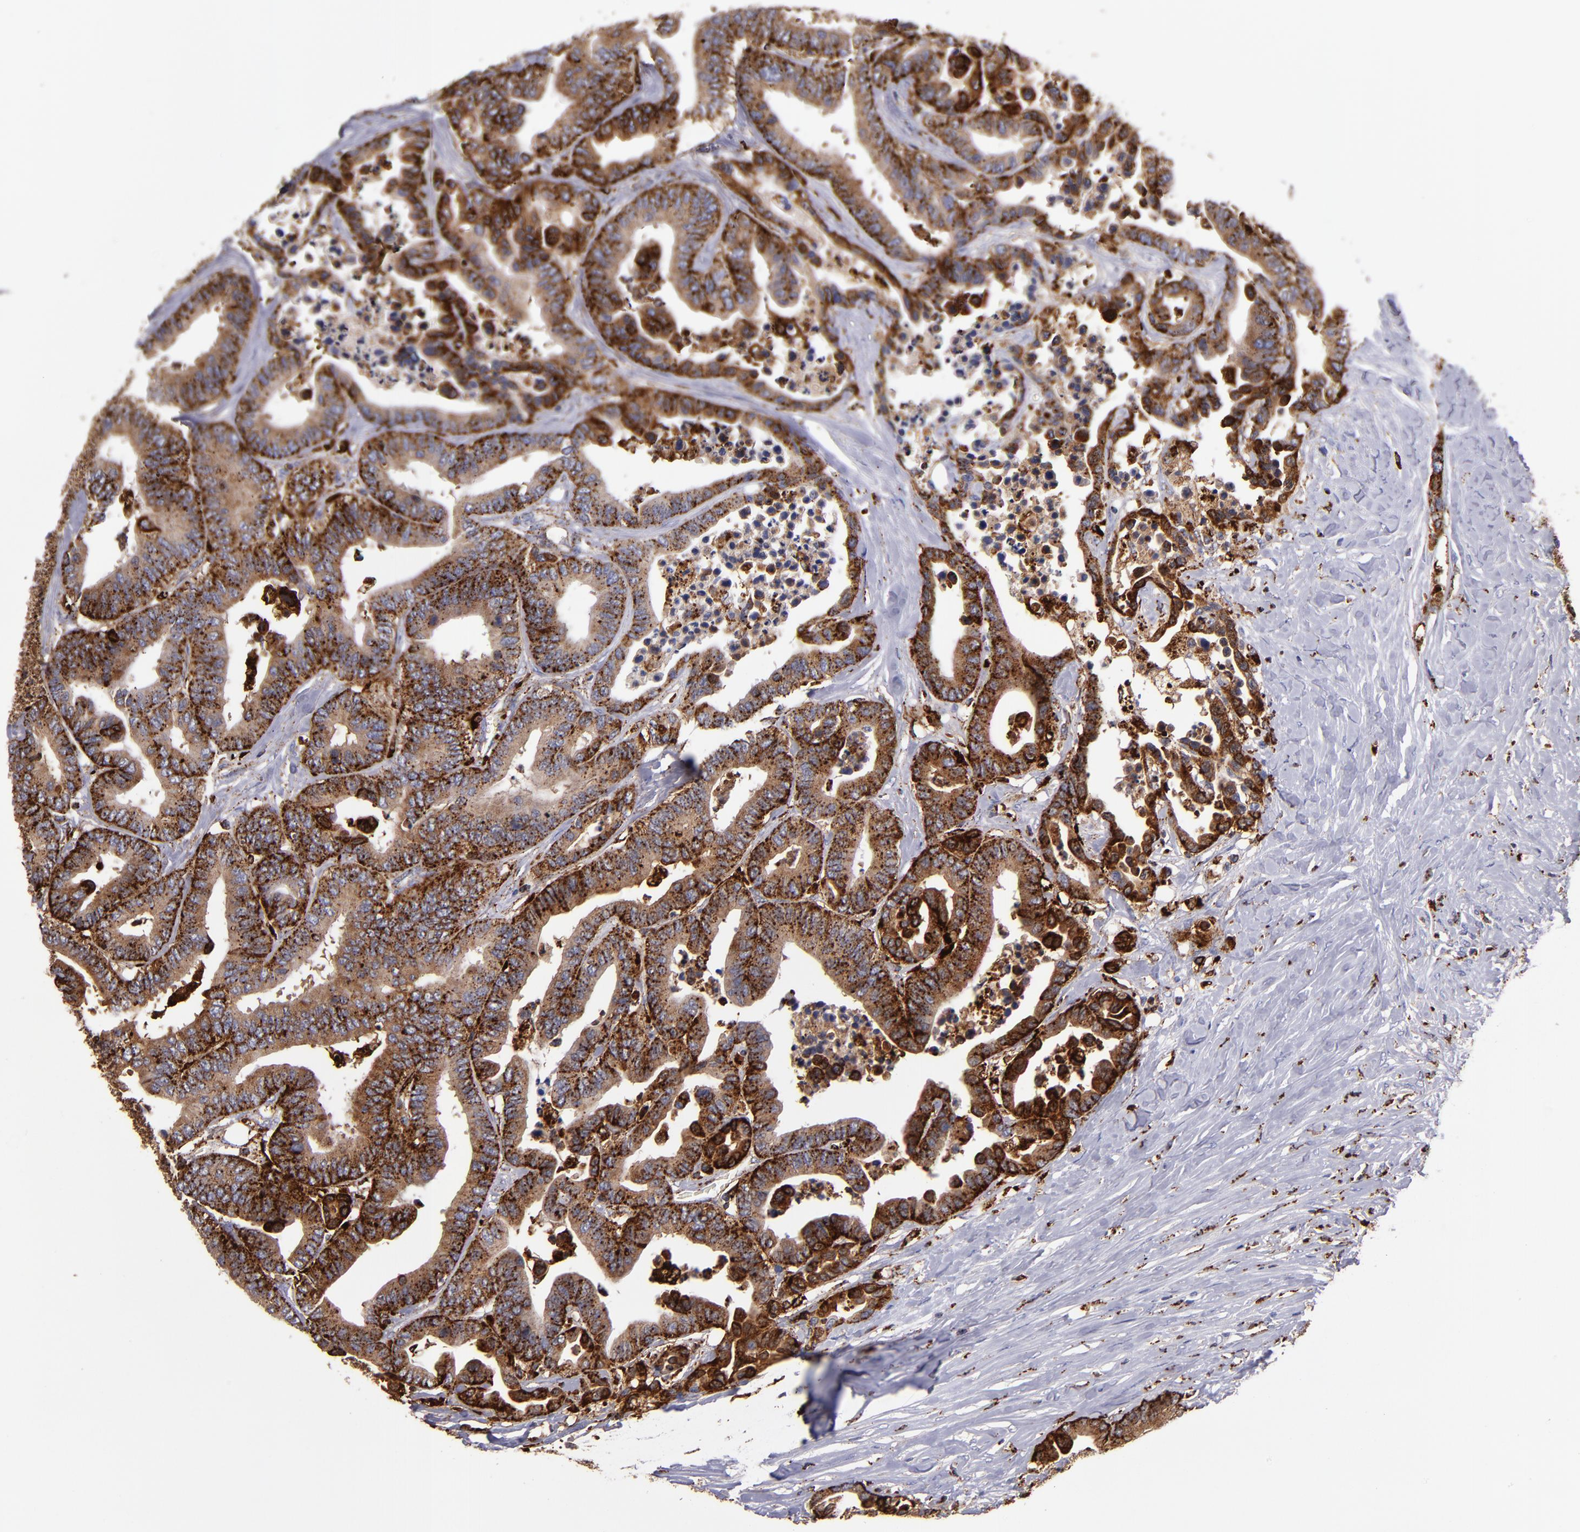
{"staining": {"intensity": "strong", "quantity": ">75%", "location": "cytoplasmic/membranous"}, "tissue": "colorectal cancer", "cell_type": "Tumor cells", "image_type": "cancer", "snomed": [{"axis": "morphology", "description": "Adenocarcinoma, NOS"}, {"axis": "topography", "description": "Colon"}], "caption": "Colorectal adenocarcinoma stained for a protein (brown) shows strong cytoplasmic/membranous positive positivity in approximately >75% of tumor cells.", "gene": "CTSS", "patient": {"sex": "male", "age": 82}}